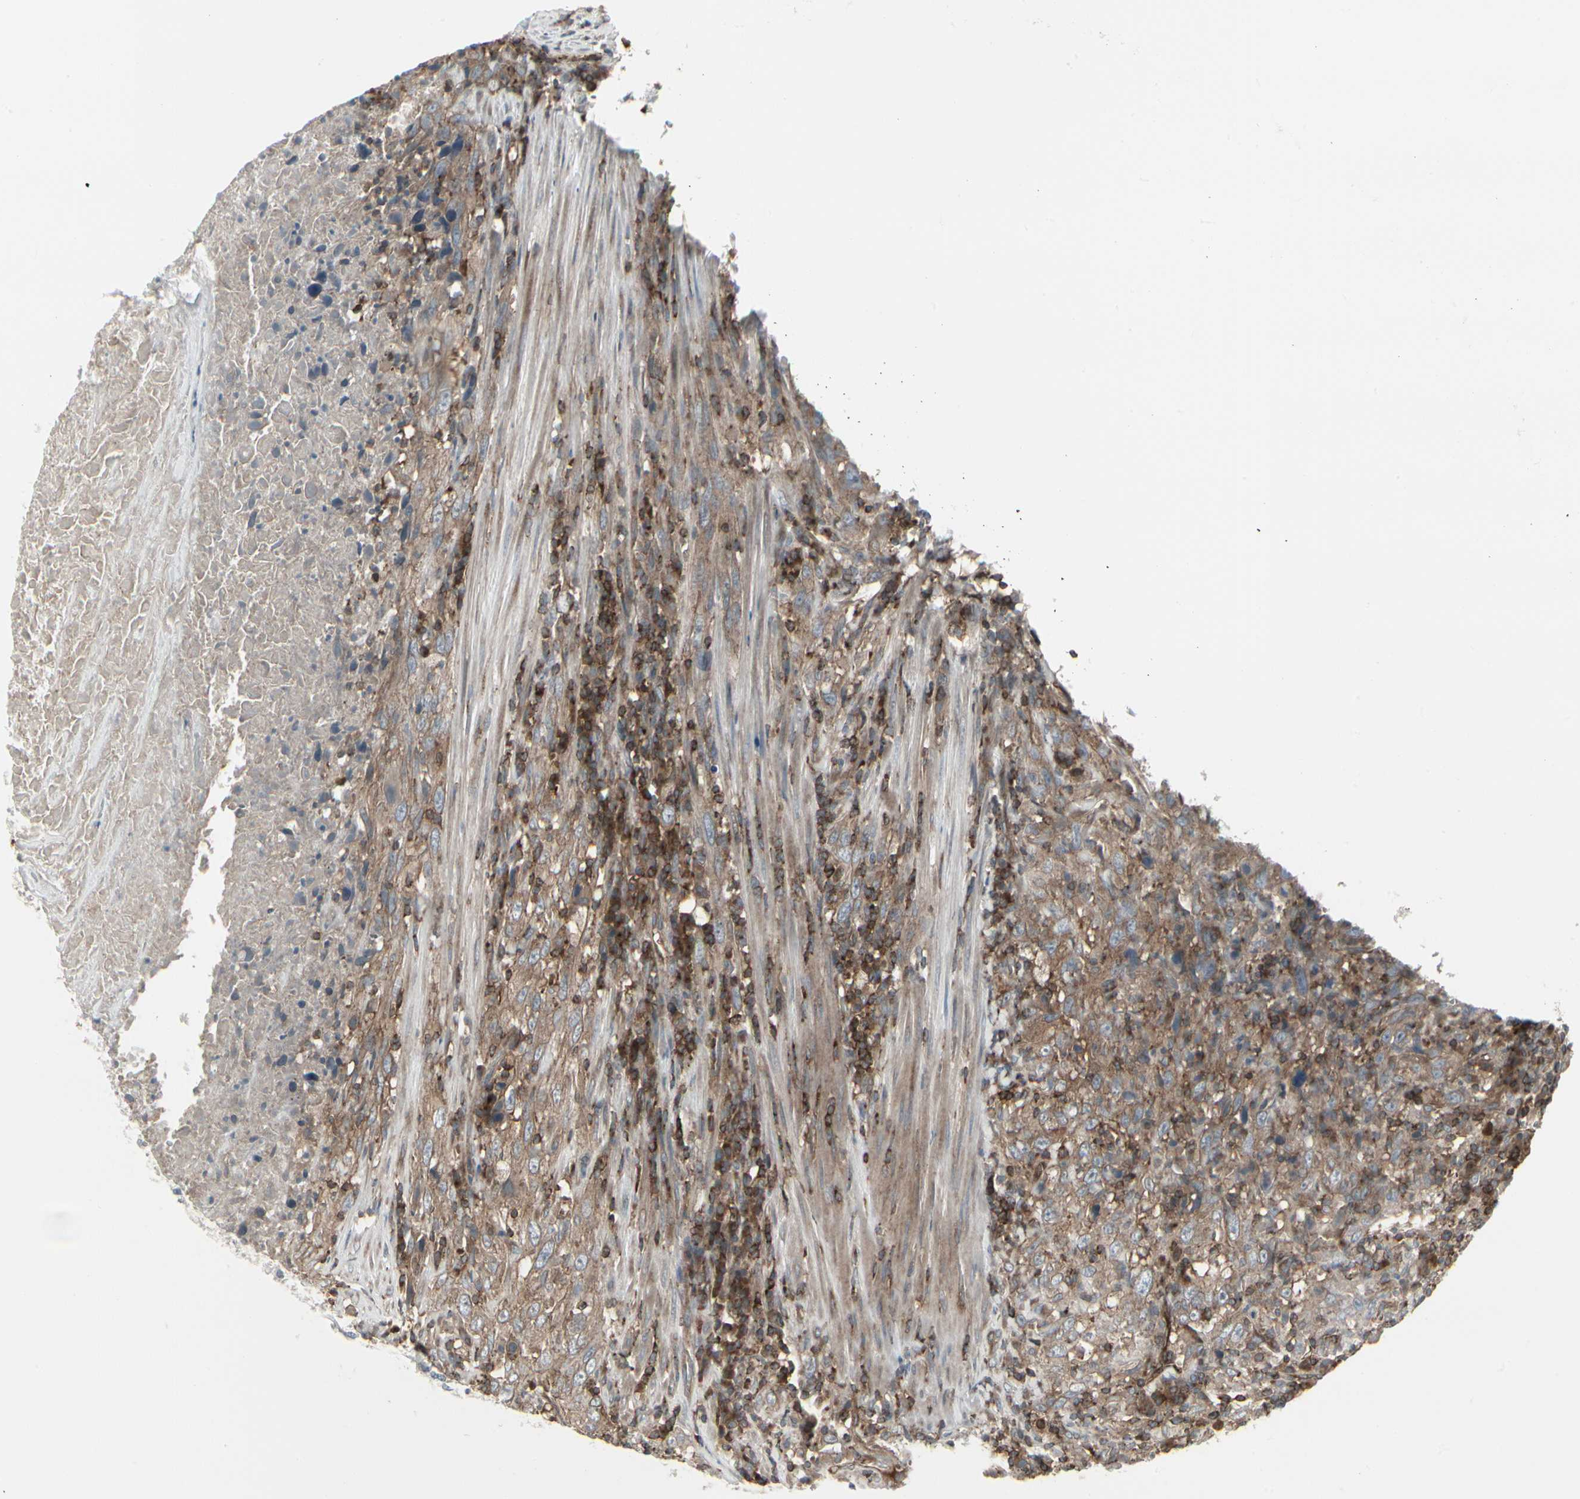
{"staining": {"intensity": "moderate", "quantity": ">75%", "location": "cytoplasmic/membranous"}, "tissue": "urothelial cancer", "cell_type": "Tumor cells", "image_type": "cancer", "snomed": [{"axis": "morphology", "description": "Urothelial carcinoma, High grade"}, {"axis": "topography", "description": "Urinary bladder"}], "caption": "Immunohistochemical staining of human high-grade urothelial carcinoma demonstrates medium levels of moderate cytoplasmic/membranous positivity in about >75% of tumor cells.", "gene": "EPS15", "patient": {"sex": "male", "age": 61}}